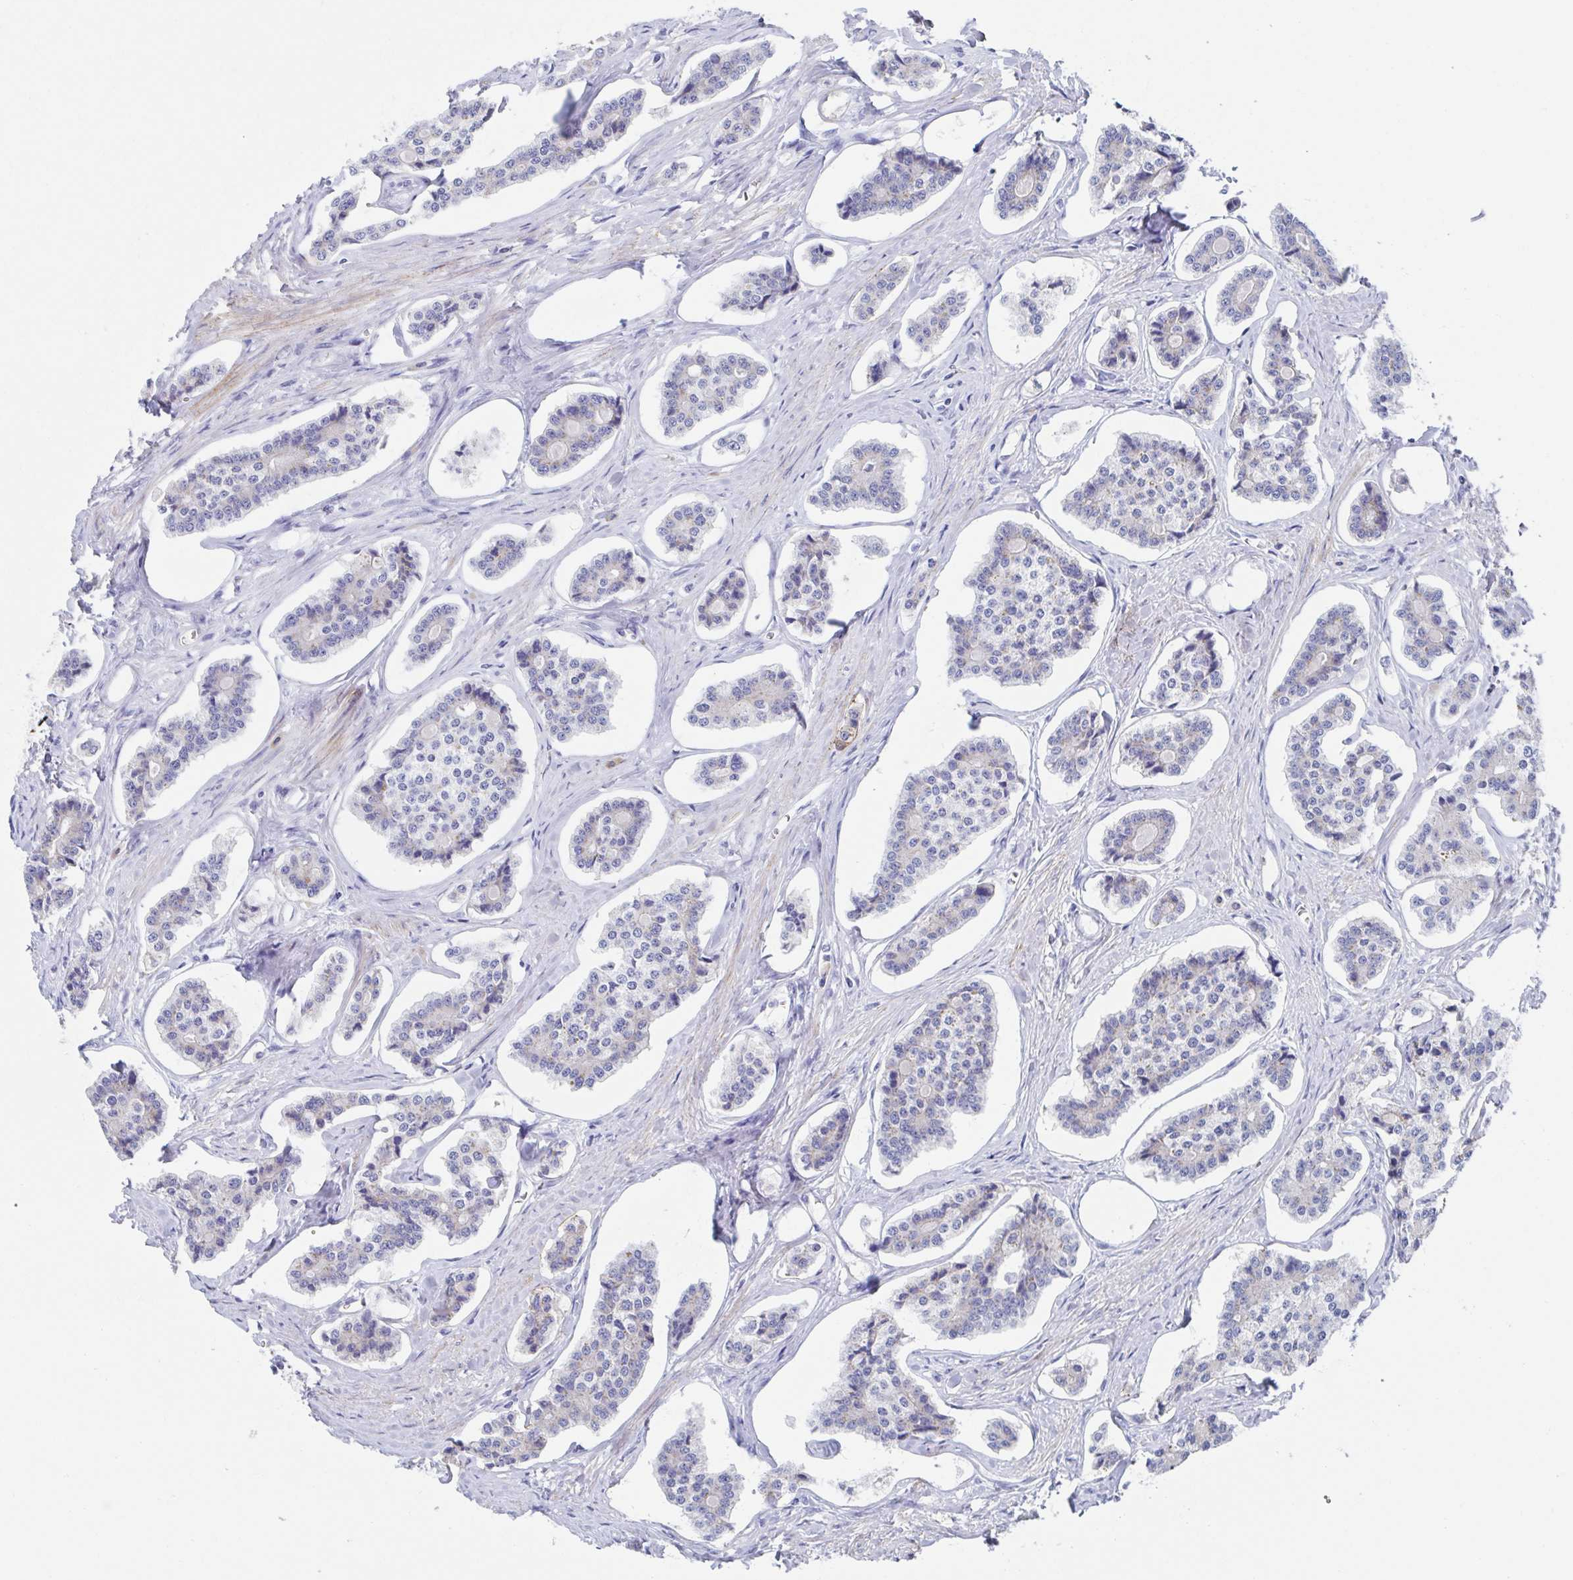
{"staining": {"intensity": "negative", "quantity": "none", "location": "none"}, "tissue": "carcinoid", "cell_type": "Tumor cells", "image_type": "cancer", "snomed": [{"axis": "morphology", "description": "Carcinoid, malignant, NOS"}, {"axis": "topography", "description": "Small intestine"}], "caption": "DAB immunohistochemical staining of human carcinoid shows no significant staining in tumor cells.", "gene": "CDH2", "patient": {"sex": "female", "age": 65}}